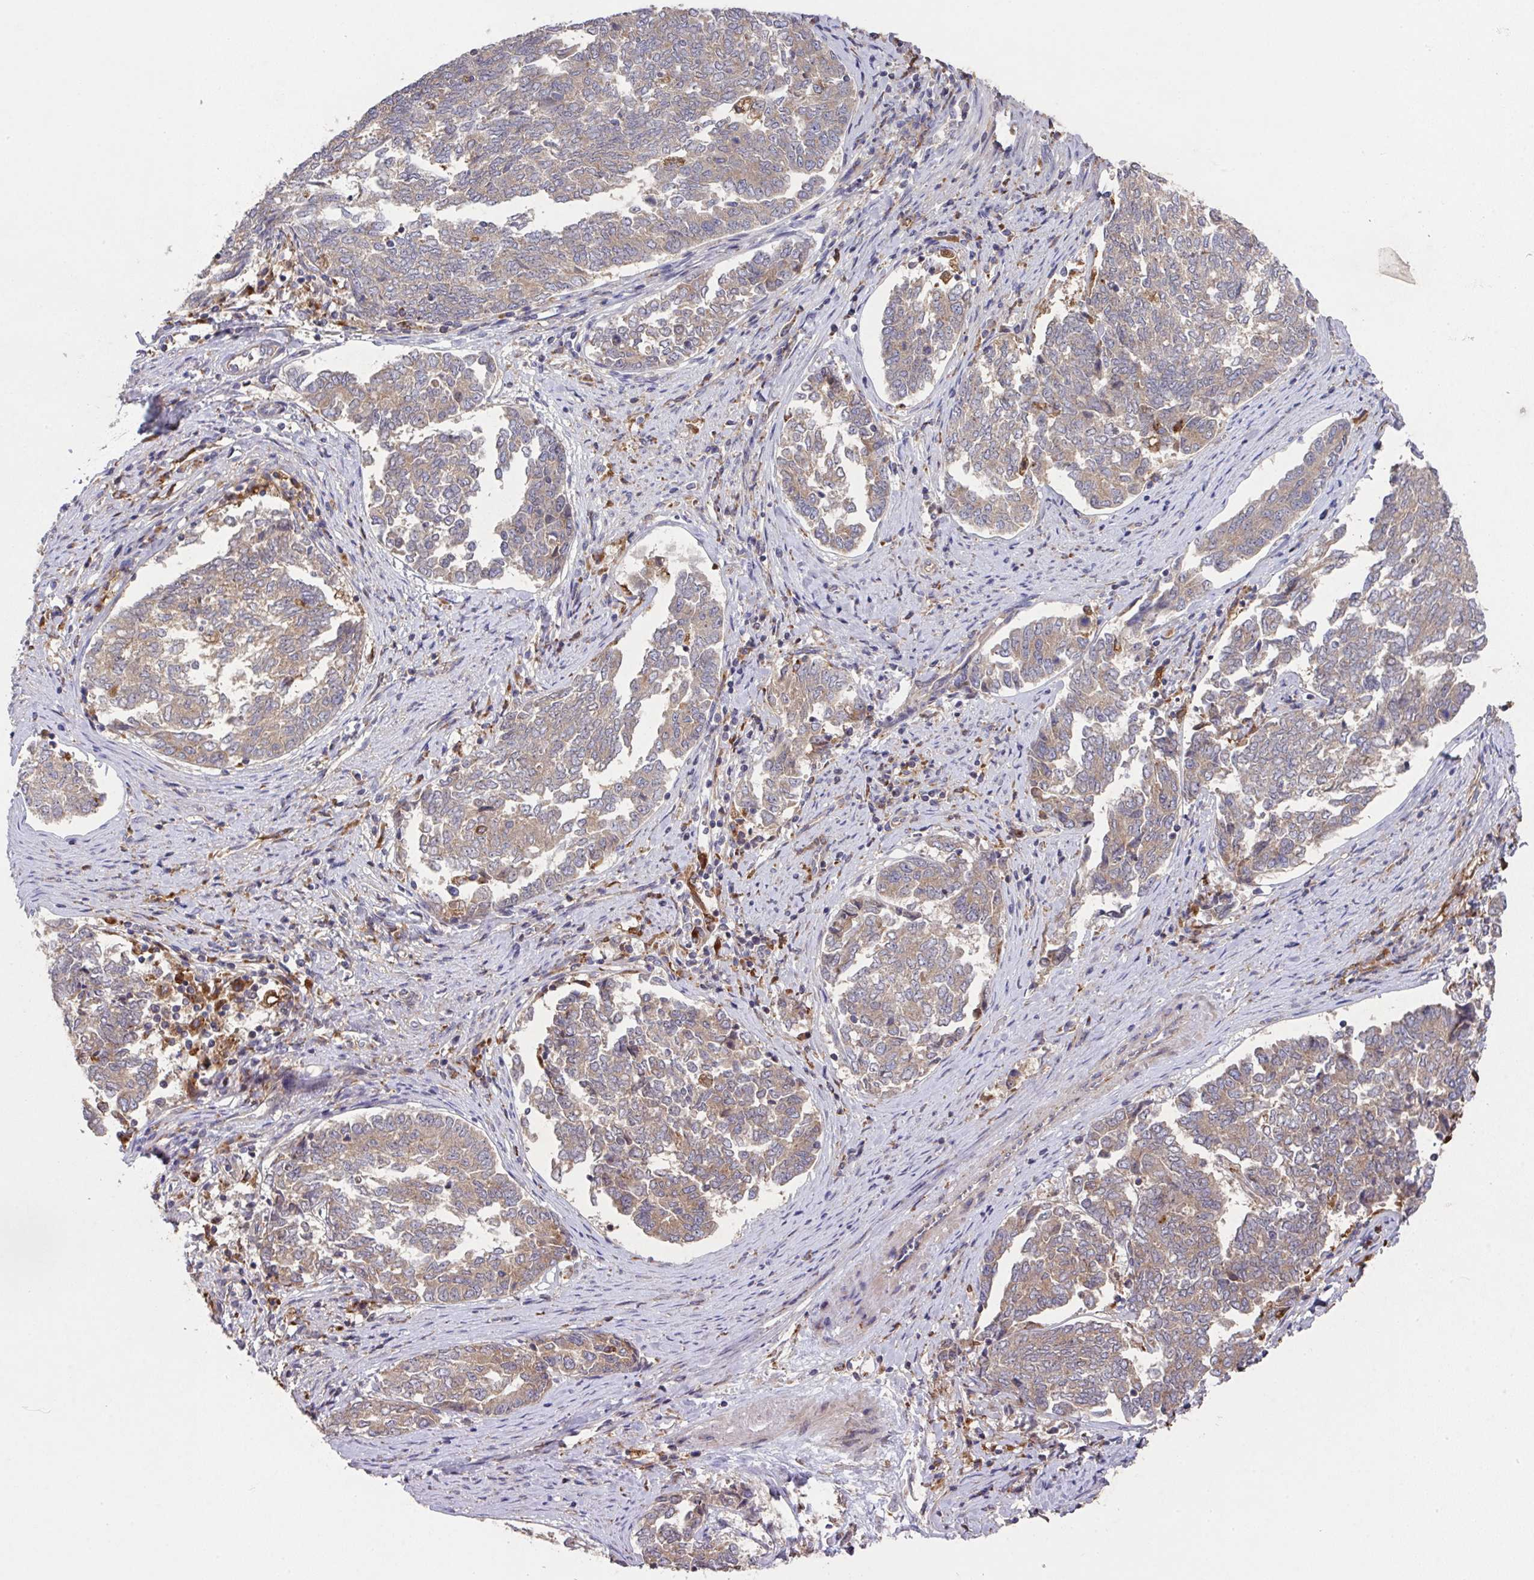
{"staining": {"intensity": "weak", "quantity": ">75%", "location": "cytoplasmic/membranous"}, "tissue": "endometrial cancer", "cell_type": "Tumor cells", "image_type": "cancer", "snomed": [{"axis": "morphology", "description": "Adenocarcinoma, NOS"}, {"axis": "topography", "description": "Endometrium"}], "caption": "About >75% of tumor cells in endometrial cancer display weak cytoplasmic/membranous protein expression as visualized by brown immunohistochemical staining.", "gene": "TRIM14", "patient": {"sex": "female", "age": 80}}